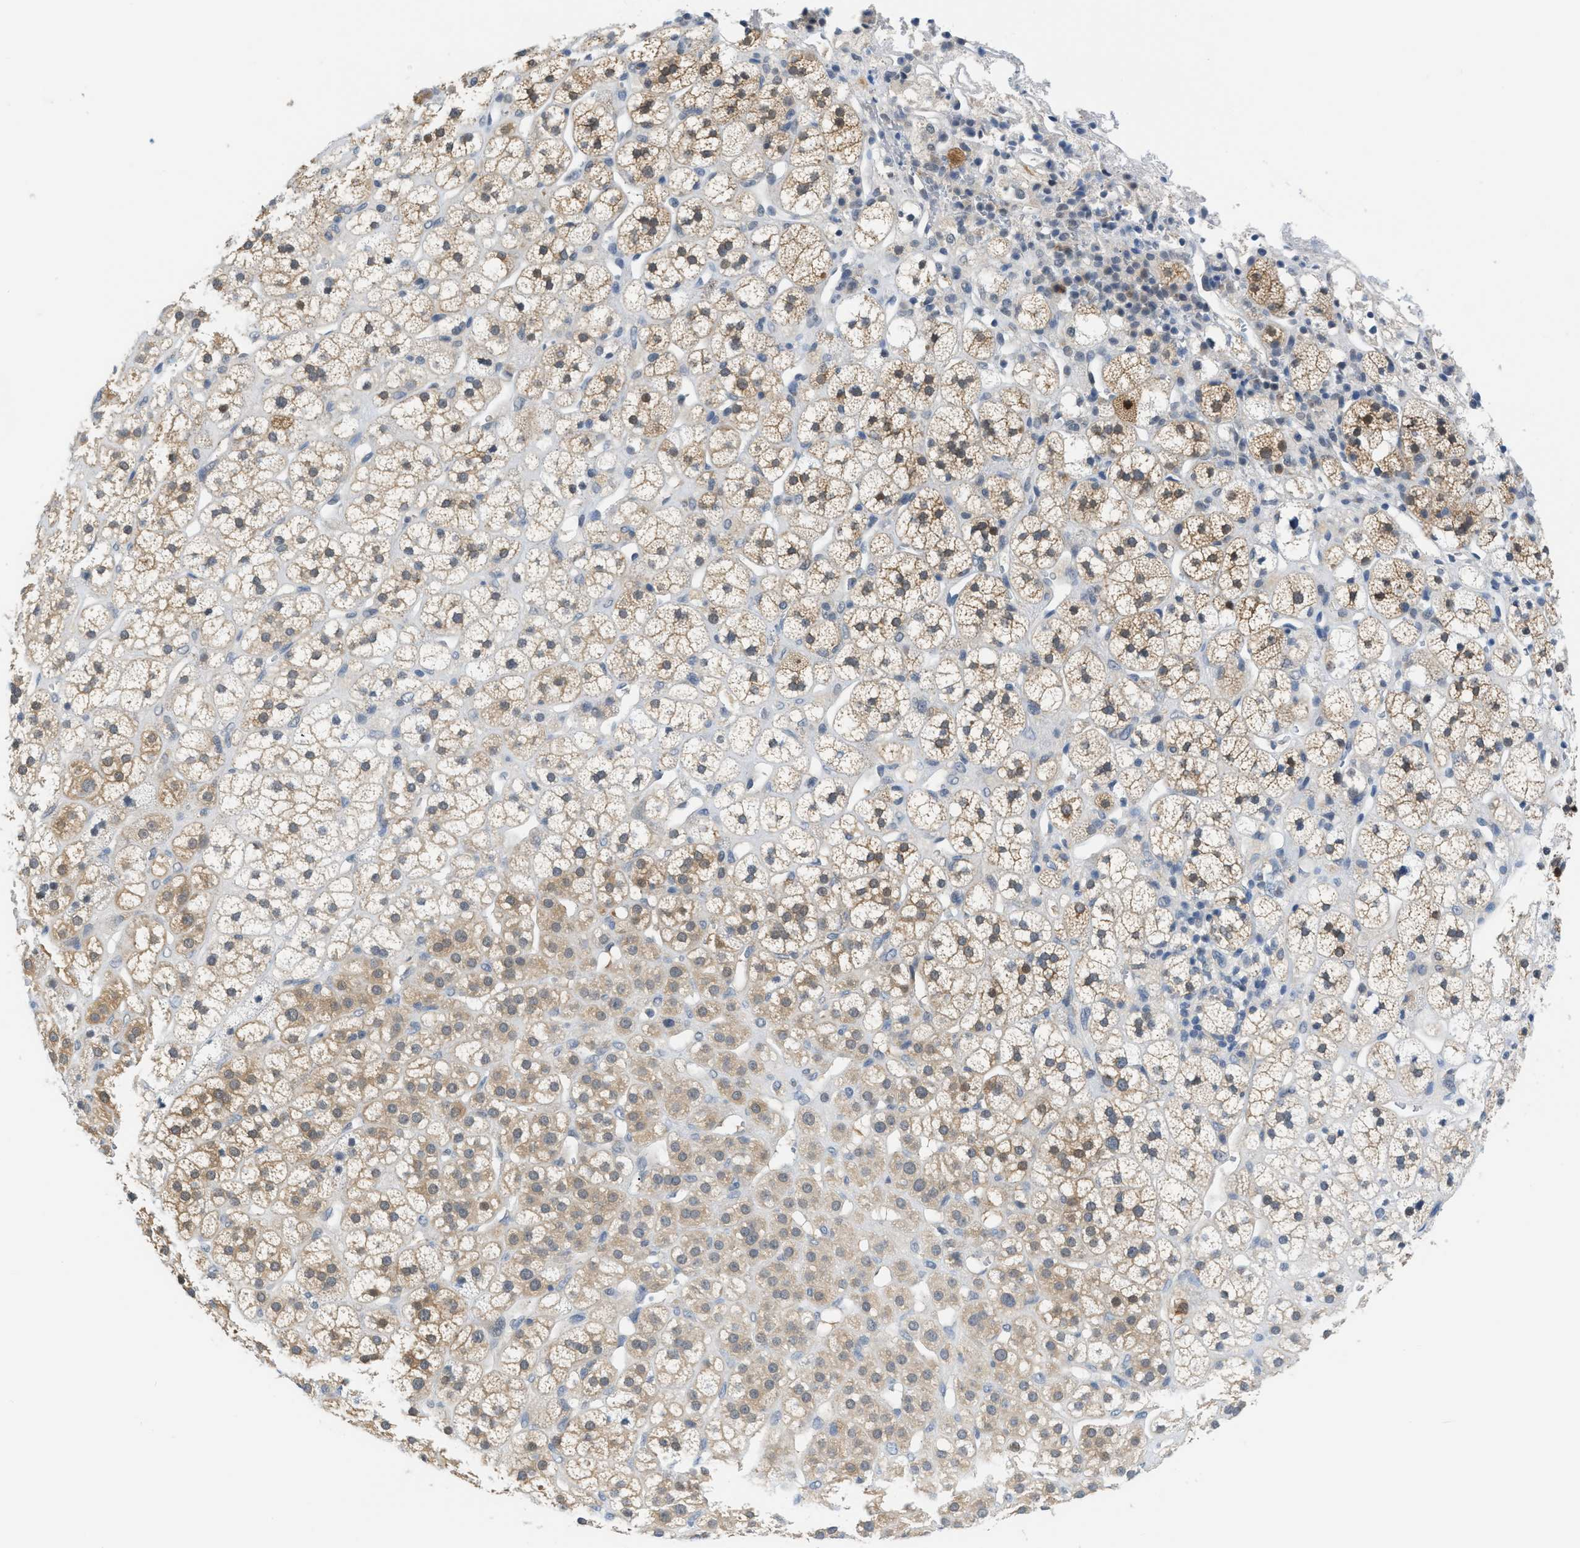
{"staining": {"intensity": "moderate", "quantity": ">75%", "location": "cytoplasmic/membranous"}, "tissue": "adrenal gland", "cell_type": "Glandular cells", "image_type": "normal", "snomed": [{"axis": "morphology", "description": "Normal tissue, NOS"}, {"axis": "topography", "description": "Adrenal gland"}], "caption": "A medium amount of moderate cytoplasmic/membranous positivity is seen in approximately >75% of glandular cells in benign adrenal gland.", "gene": "PSAT1", "patient": {"sex": "male", "age": 56}}